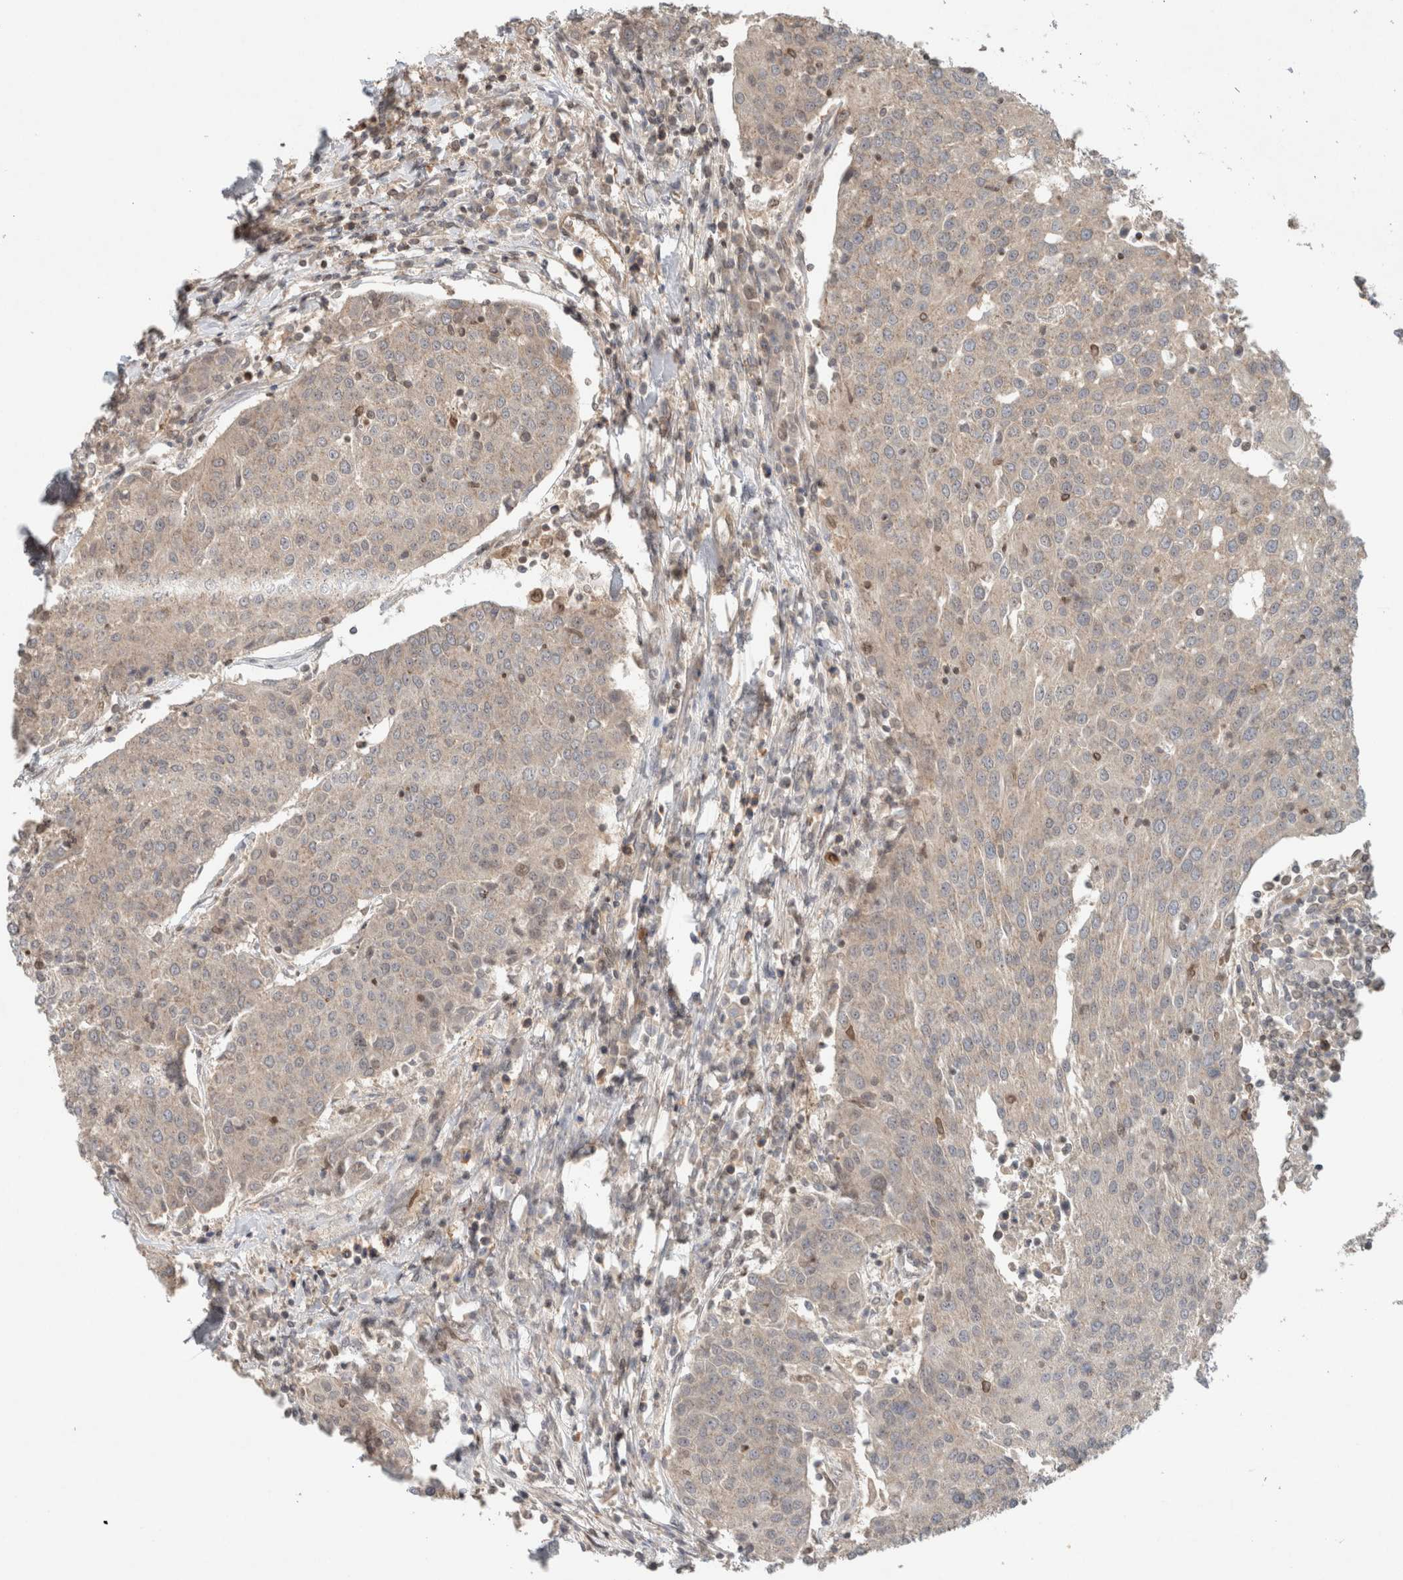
{"staining": {"intensity": "negative", "quantity": "none", "location": "none"}, "tissue": "urothelial cancer", "cell_type": "Tumor cells", "image_type": "cancer", "snomed": [{"axis": "morphology", "description": "Urothelial carcinoma, High grade"}, {"axis": "topography", "description": "Urinary bladder"}], "caption": "The photomicrograph displays no staining of tumor cells in urothelial cancer.", "gene": "CAAP1", "patient": {"sex": "female", "age": 85}}